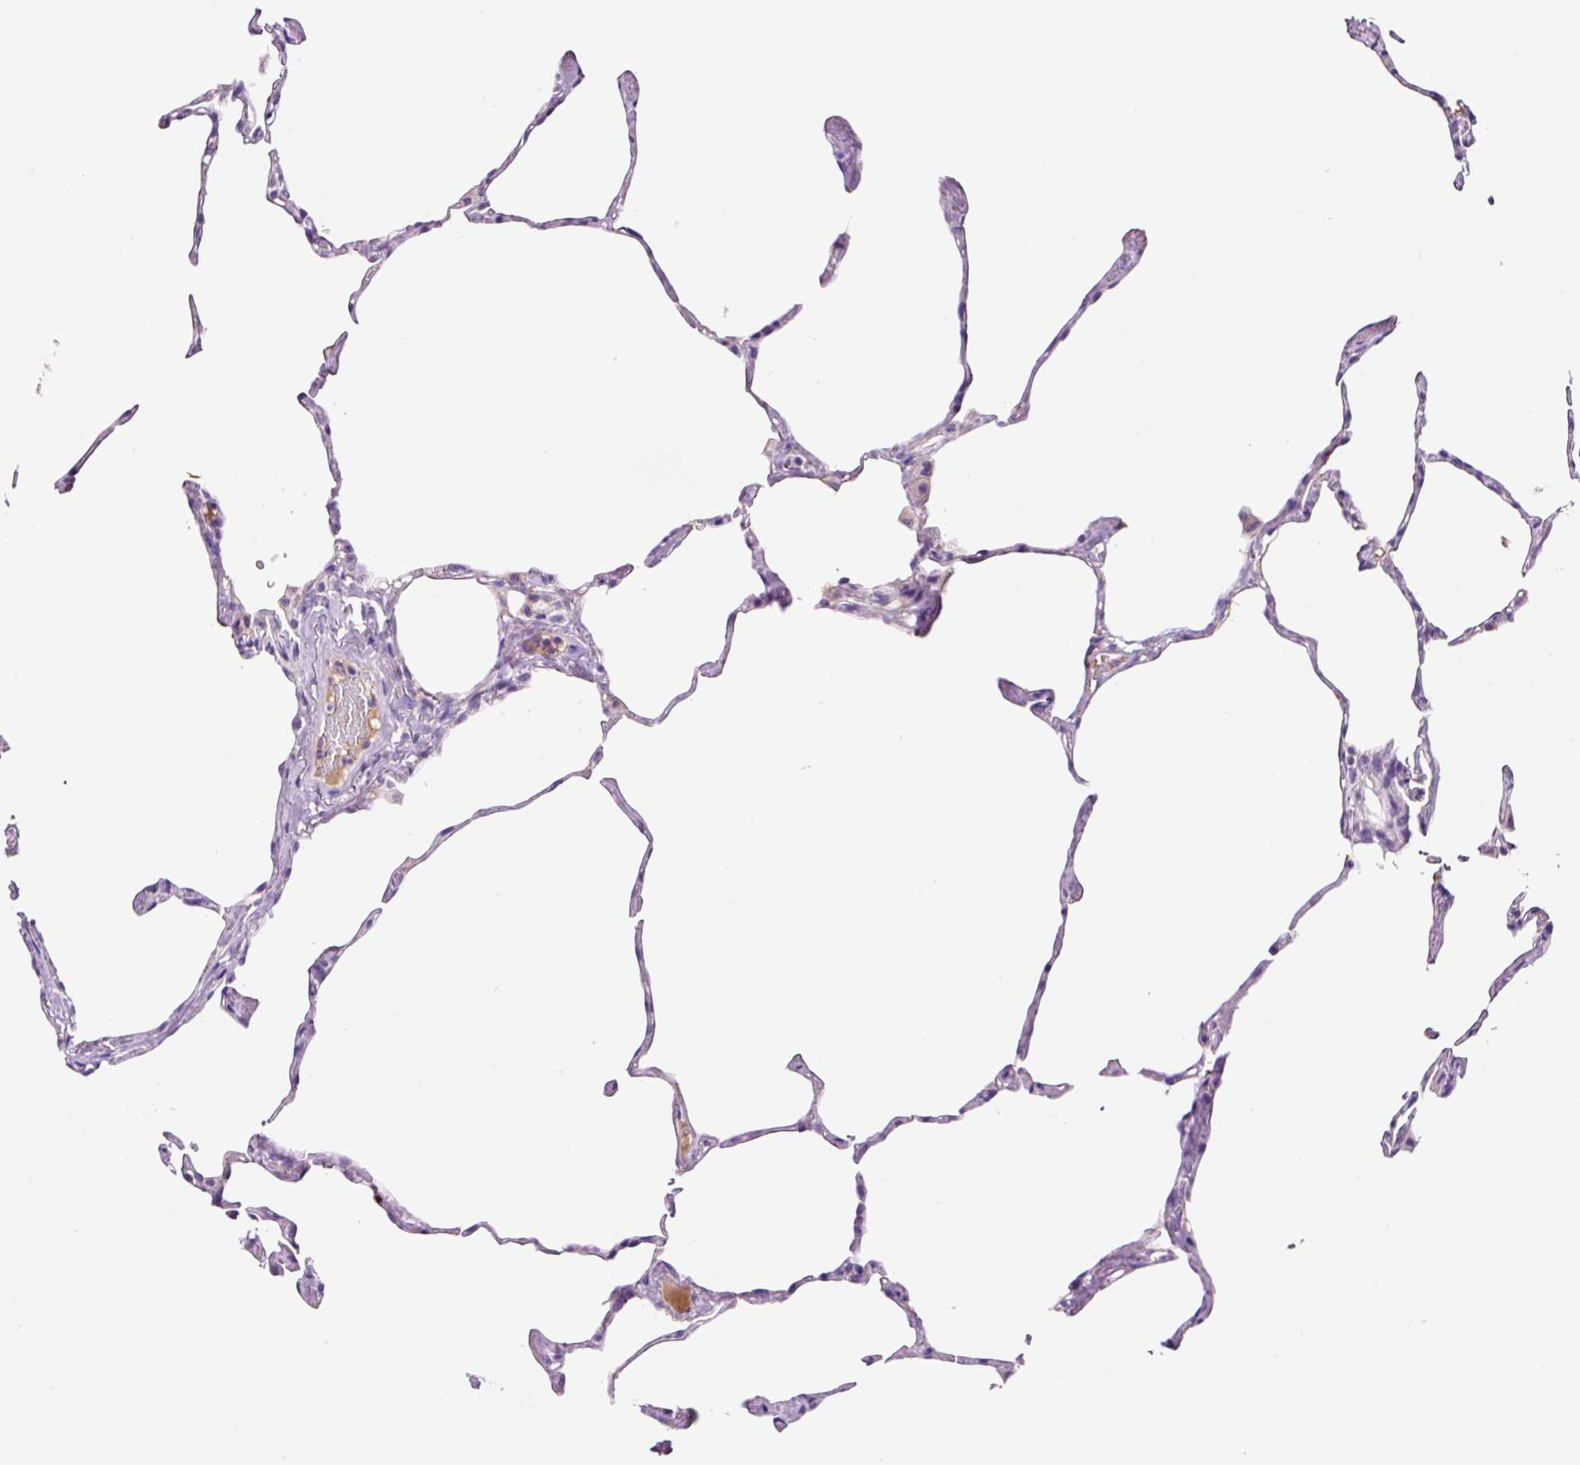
{"staining": {"intensity": "negative", "quantity": "none", "location": "none"}, "tissue": "lung", "cell_type": "Alveolar cells", "image_type": "normal", "snomed": [{"axis": "morphology", "description": "Normal tissue, NOS"}, {"axis": "topography", "description": "Lung"}], "caption": "Immunohistochemistry (IHC) photomicrograph of unremarkable lung: human lung stained with DAB reveals no significant protein staining in alveolar cells. (Brightfield microscopy of DAB (3,3'-diaminobenzidine) IHC at high magnification).", "gene": "DPPA4", "patient": {"sex": "male", "age": 65}}